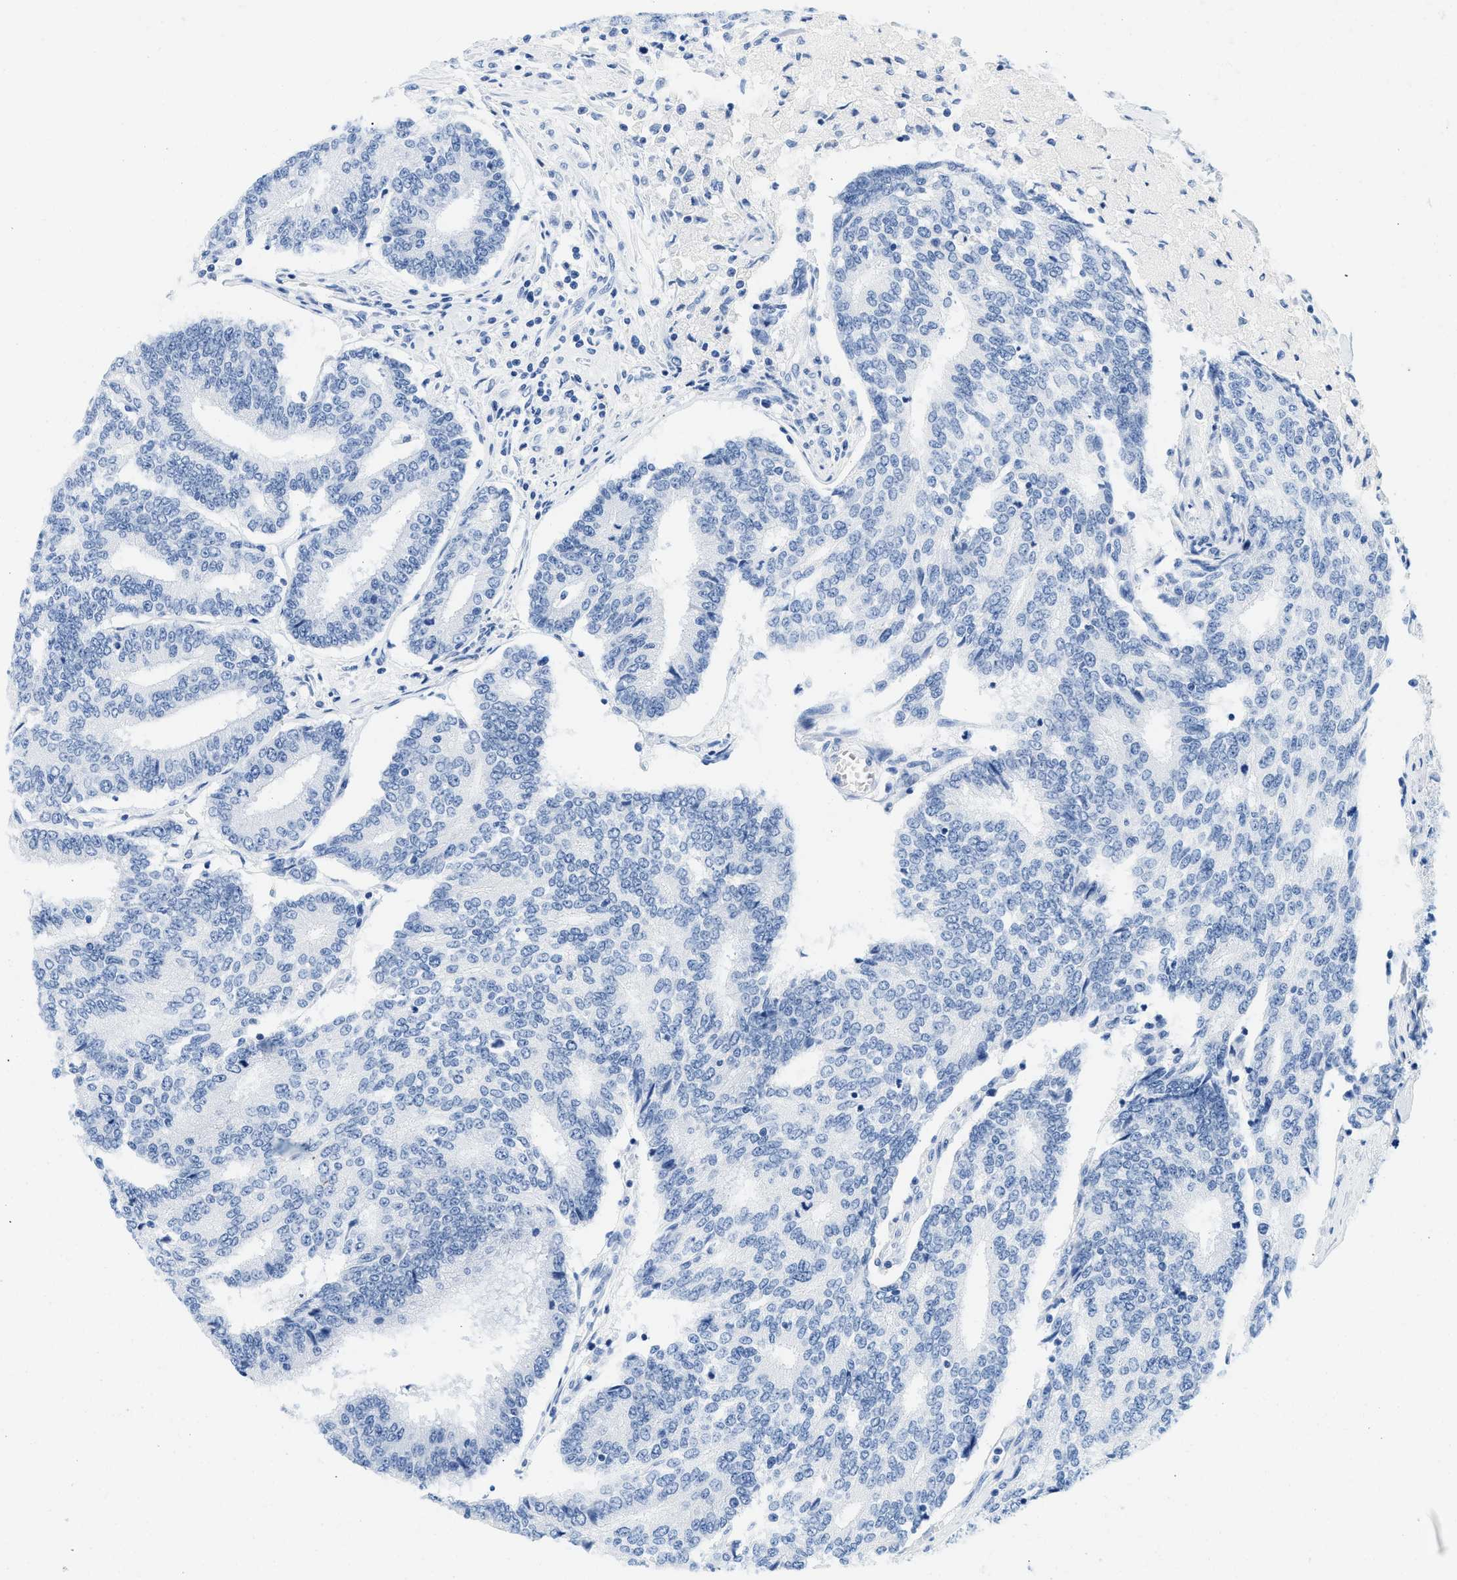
{"staining": {"intensity": "negative", "quantity": "none", "location": "none"}, "tissue": "prostate cancer", "cell_type": "Tumor cells", "image_type": "cancer", "snomed": [{"axis": "morphology", "description": "Normal tissue, NOS"}, {"axis": "morphology", "description": "Adenocarcinoma, High grade"}, {"axis": "topography", "description": "Prostate"}, {"axis": "topography", "description": "Seminal veicle"}], "caption": "Tumor cells show no significant positivity in prostate cancer. (Immunohistochemistry, brightfield microscopy, high magnification).", "gene": "GSN", "patient": {"sex": "male", "age": 55}}